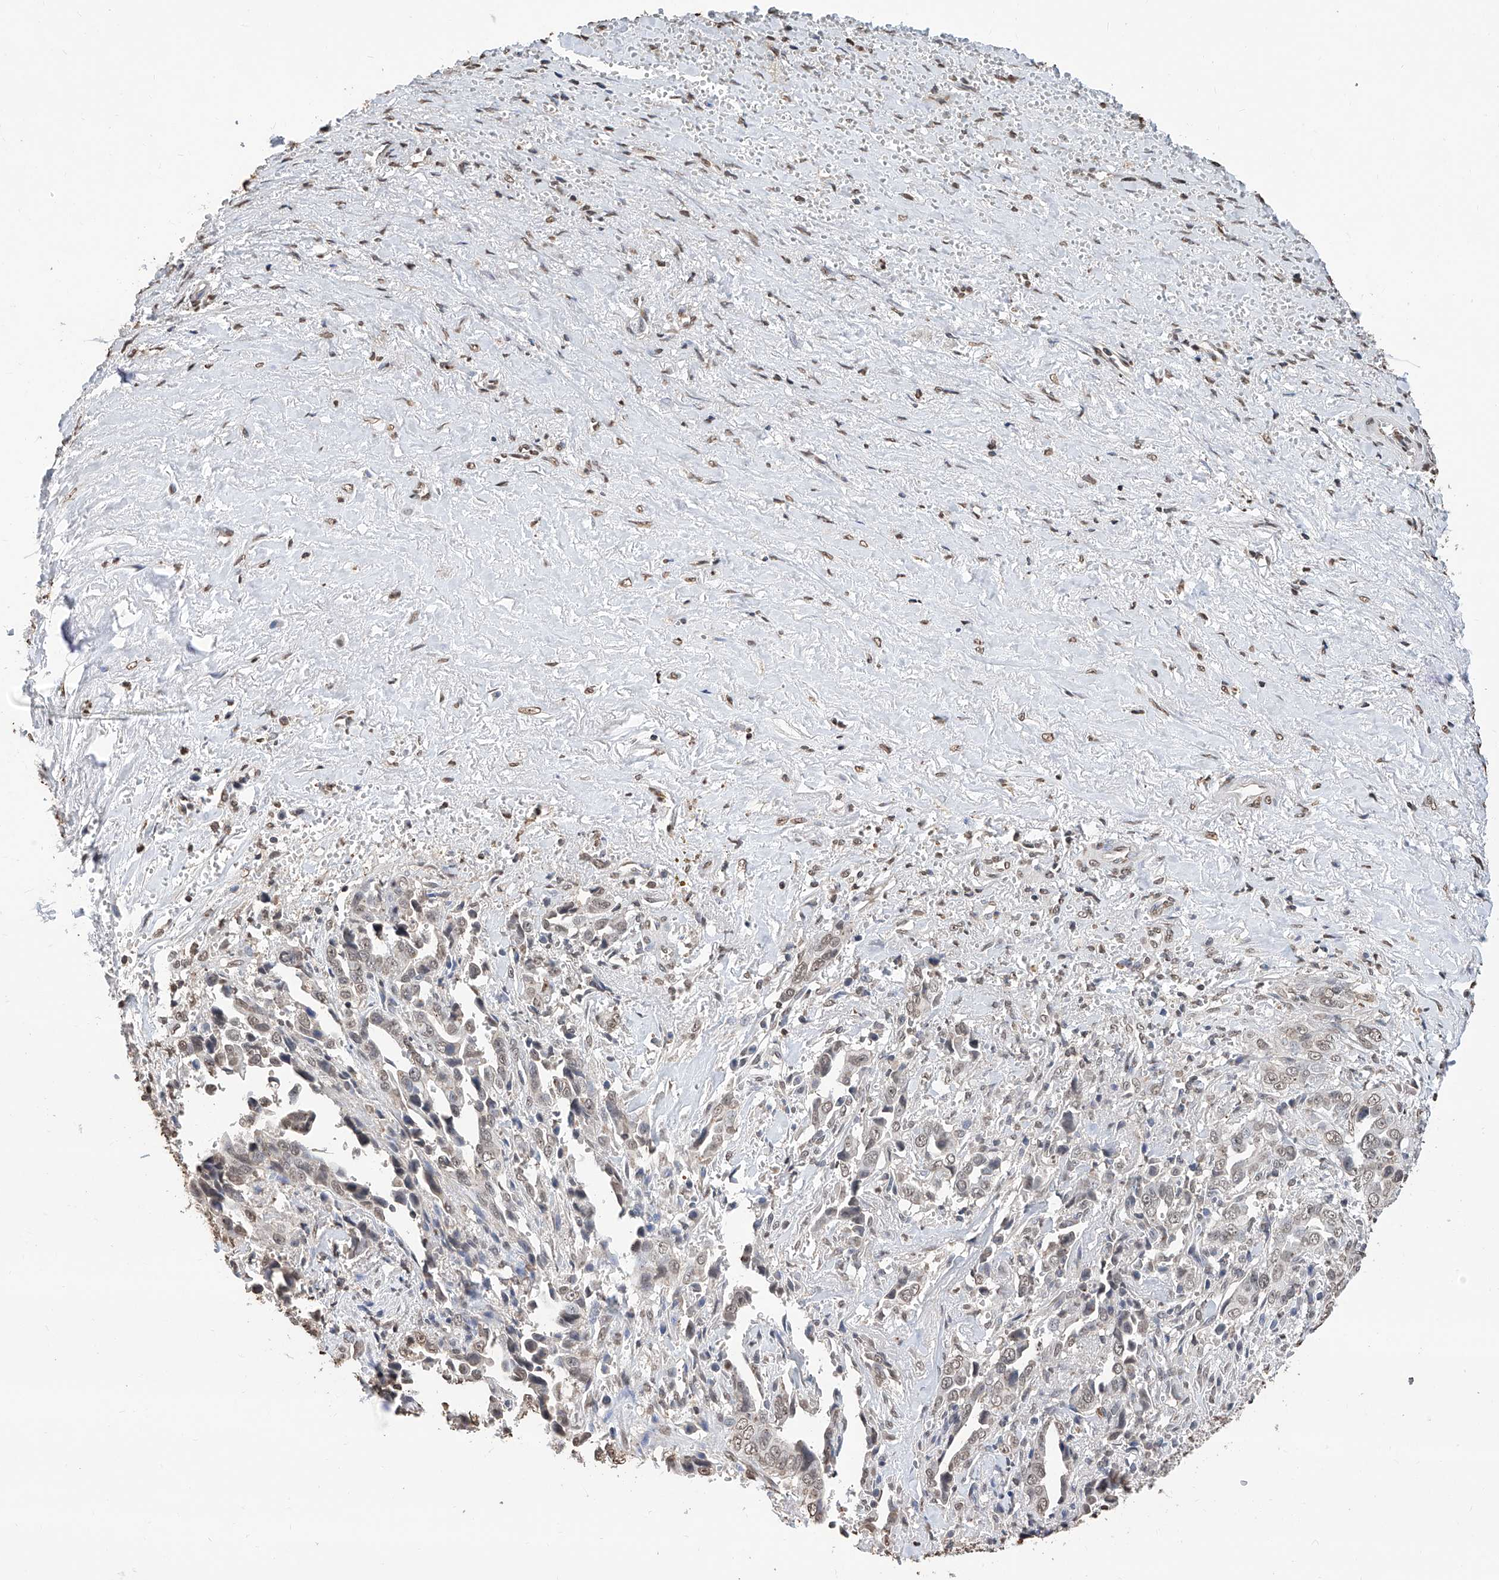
{"staining": {"intensity": "weak", "quantity": ">75%", "location": "nuclear"}, "tissue": "liver cancer", "cell_type": "Tumor cells", "image_type": "cancer", "snomed": [{"axis": "morphology", "description": "Cholangiocarcinoma"}, {"axis": "topography", "description": "Liver"}], "caption": "Protein positivity by immunohistochemistry (IHC) displays weak nuclear expression in about >75% of tumor cells in liver cholangiocarcinoma.", "gene": "RP9", "patient": {"sex": "female", "age": 79}}